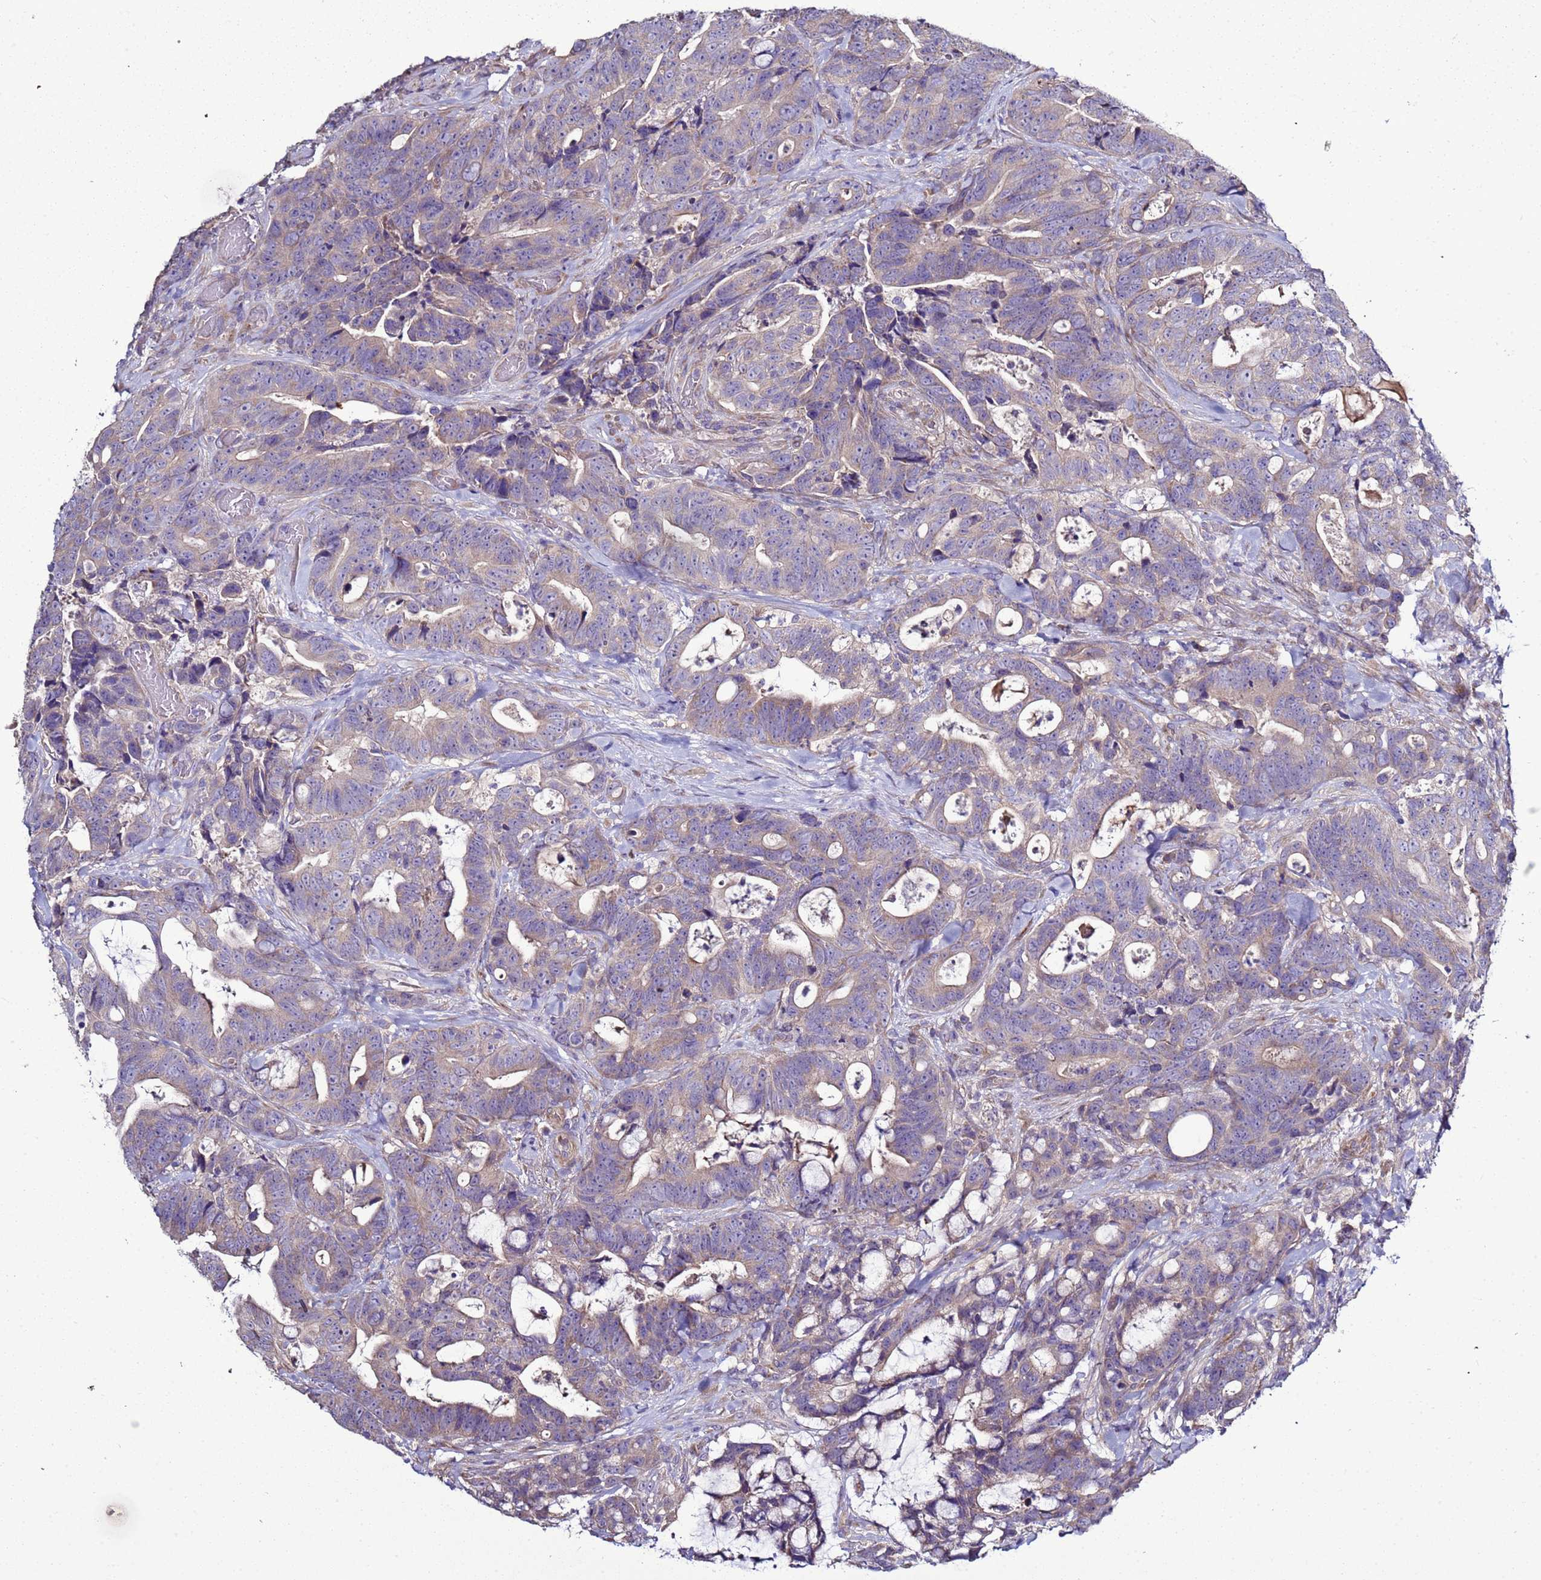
{"staining": {"intensity": "weak", "quantity": ">75%", "location": "cytoplasmic/membranous"}, "tissue": "colorectal cancer", "cell_type": "Tumor cells", "image_type": "cancer", "snomed": [{"axis": "morphology", "description": "Adenocarcinoma, NOS"}, {"axis": "topography", "description": "Colon"}], "caption": "Immunohistochemical staining of human colorectal cancer (adenocarcinoma) demonstrates low levels of weak cytoplasmic/membranous expression in approximately >75% of tumor cells. (Brightfield microscopy of DAB IHC at high magnification).", "gene": "RABL2B", "patient": {"sex": "female", "age": 82}}